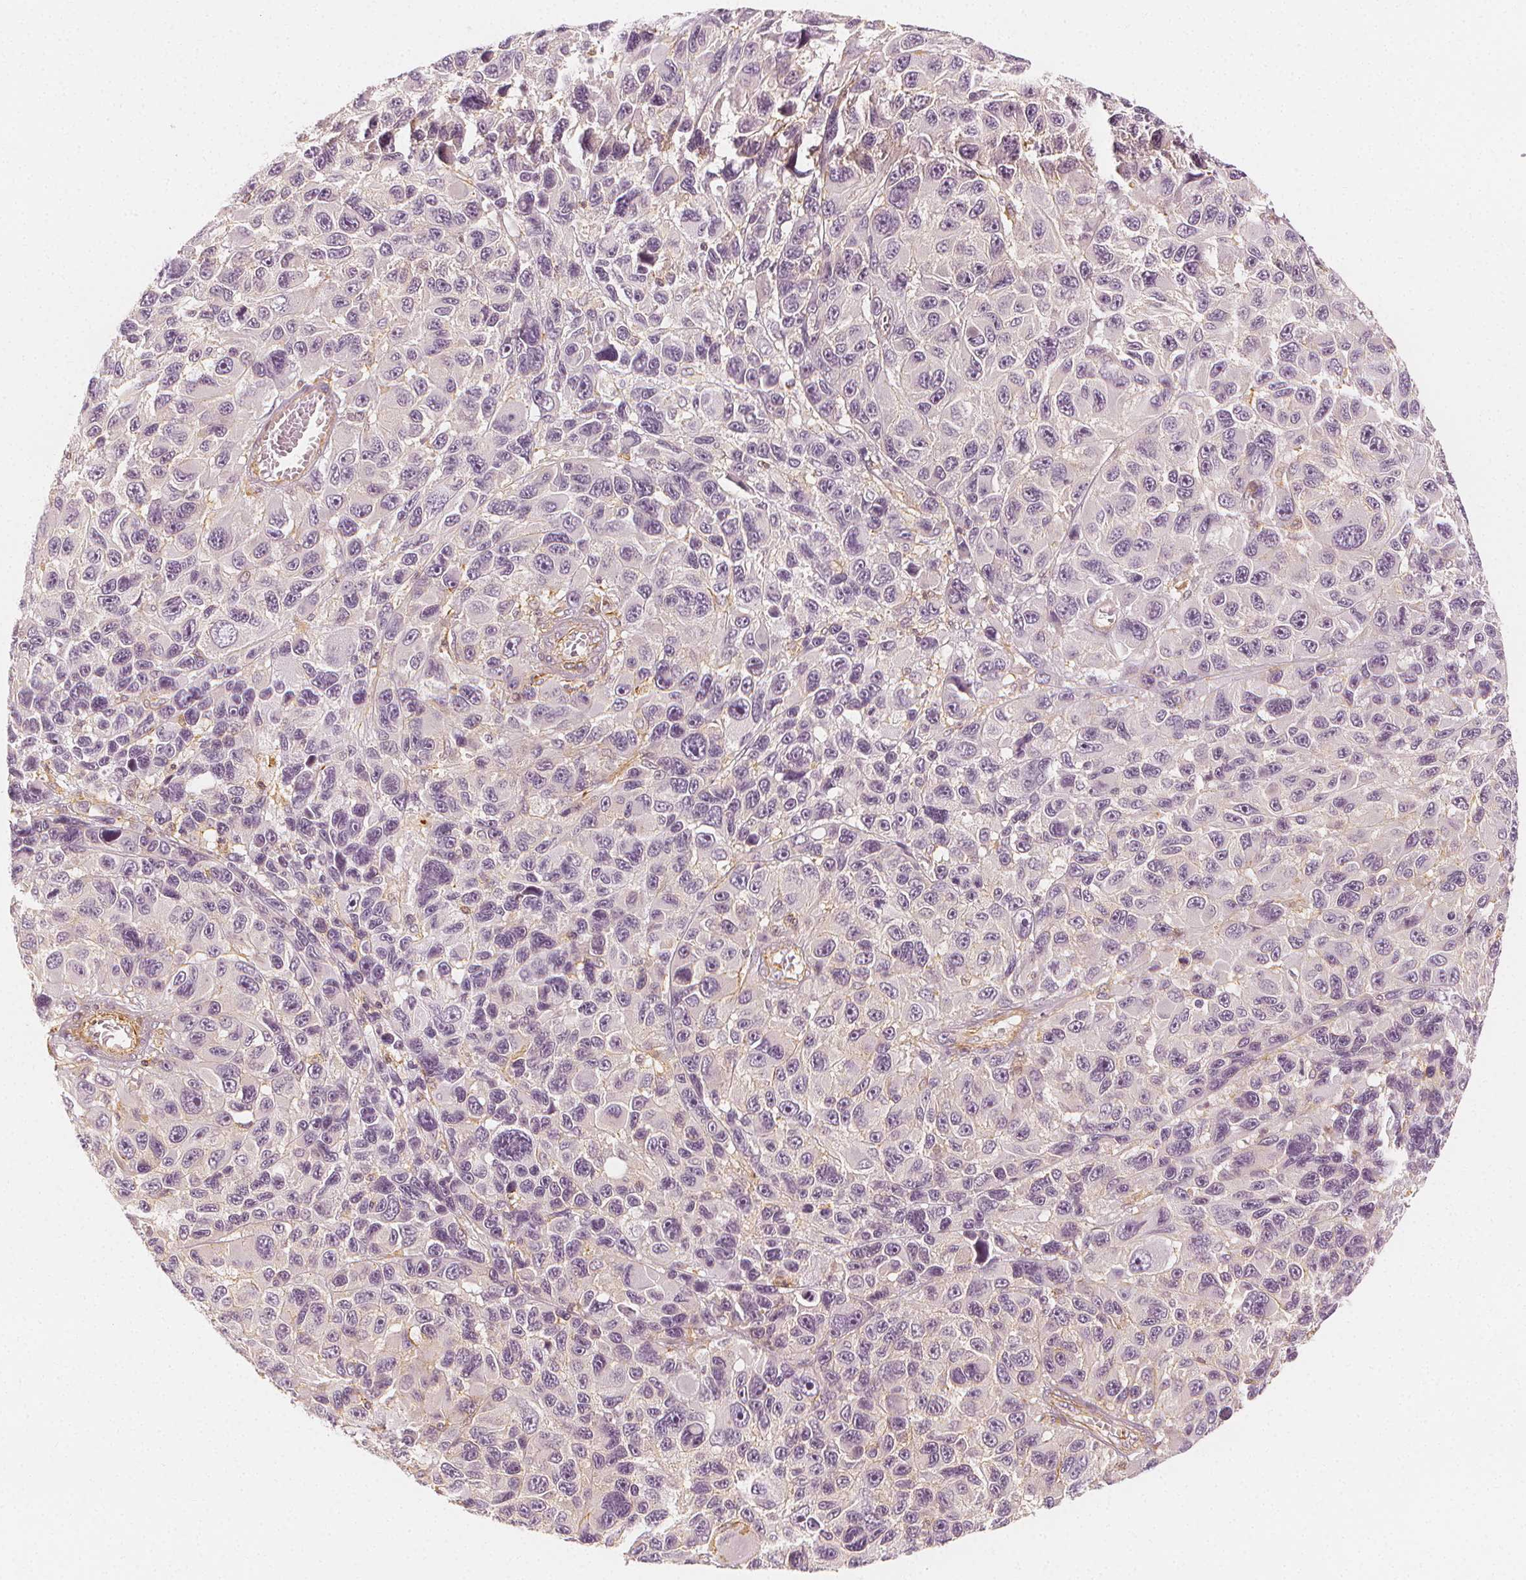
{"staining": {"intensity": "negative", "quantity": "none", "location": "none"}, "tissue": "melanoma", "cell_type": "Tumor cells", "image_type": "cancer", "snomed": [{"axis": "morphology", "description": "Malignant melanoma, NOS"}, {"axis": "topography", "description": "Skin"}], "caption": "An IHC photomicrograph of melanoma is shown. There is no staining in tumor cells of melanoma. The staining is performed using DAB (3,3'-diaminobenzidine) brown chromogen with nuclei counter-stained in using hematoxylin.", "gene": "ARHGAP26", "patient": {"sex": "male", "age": 53}}